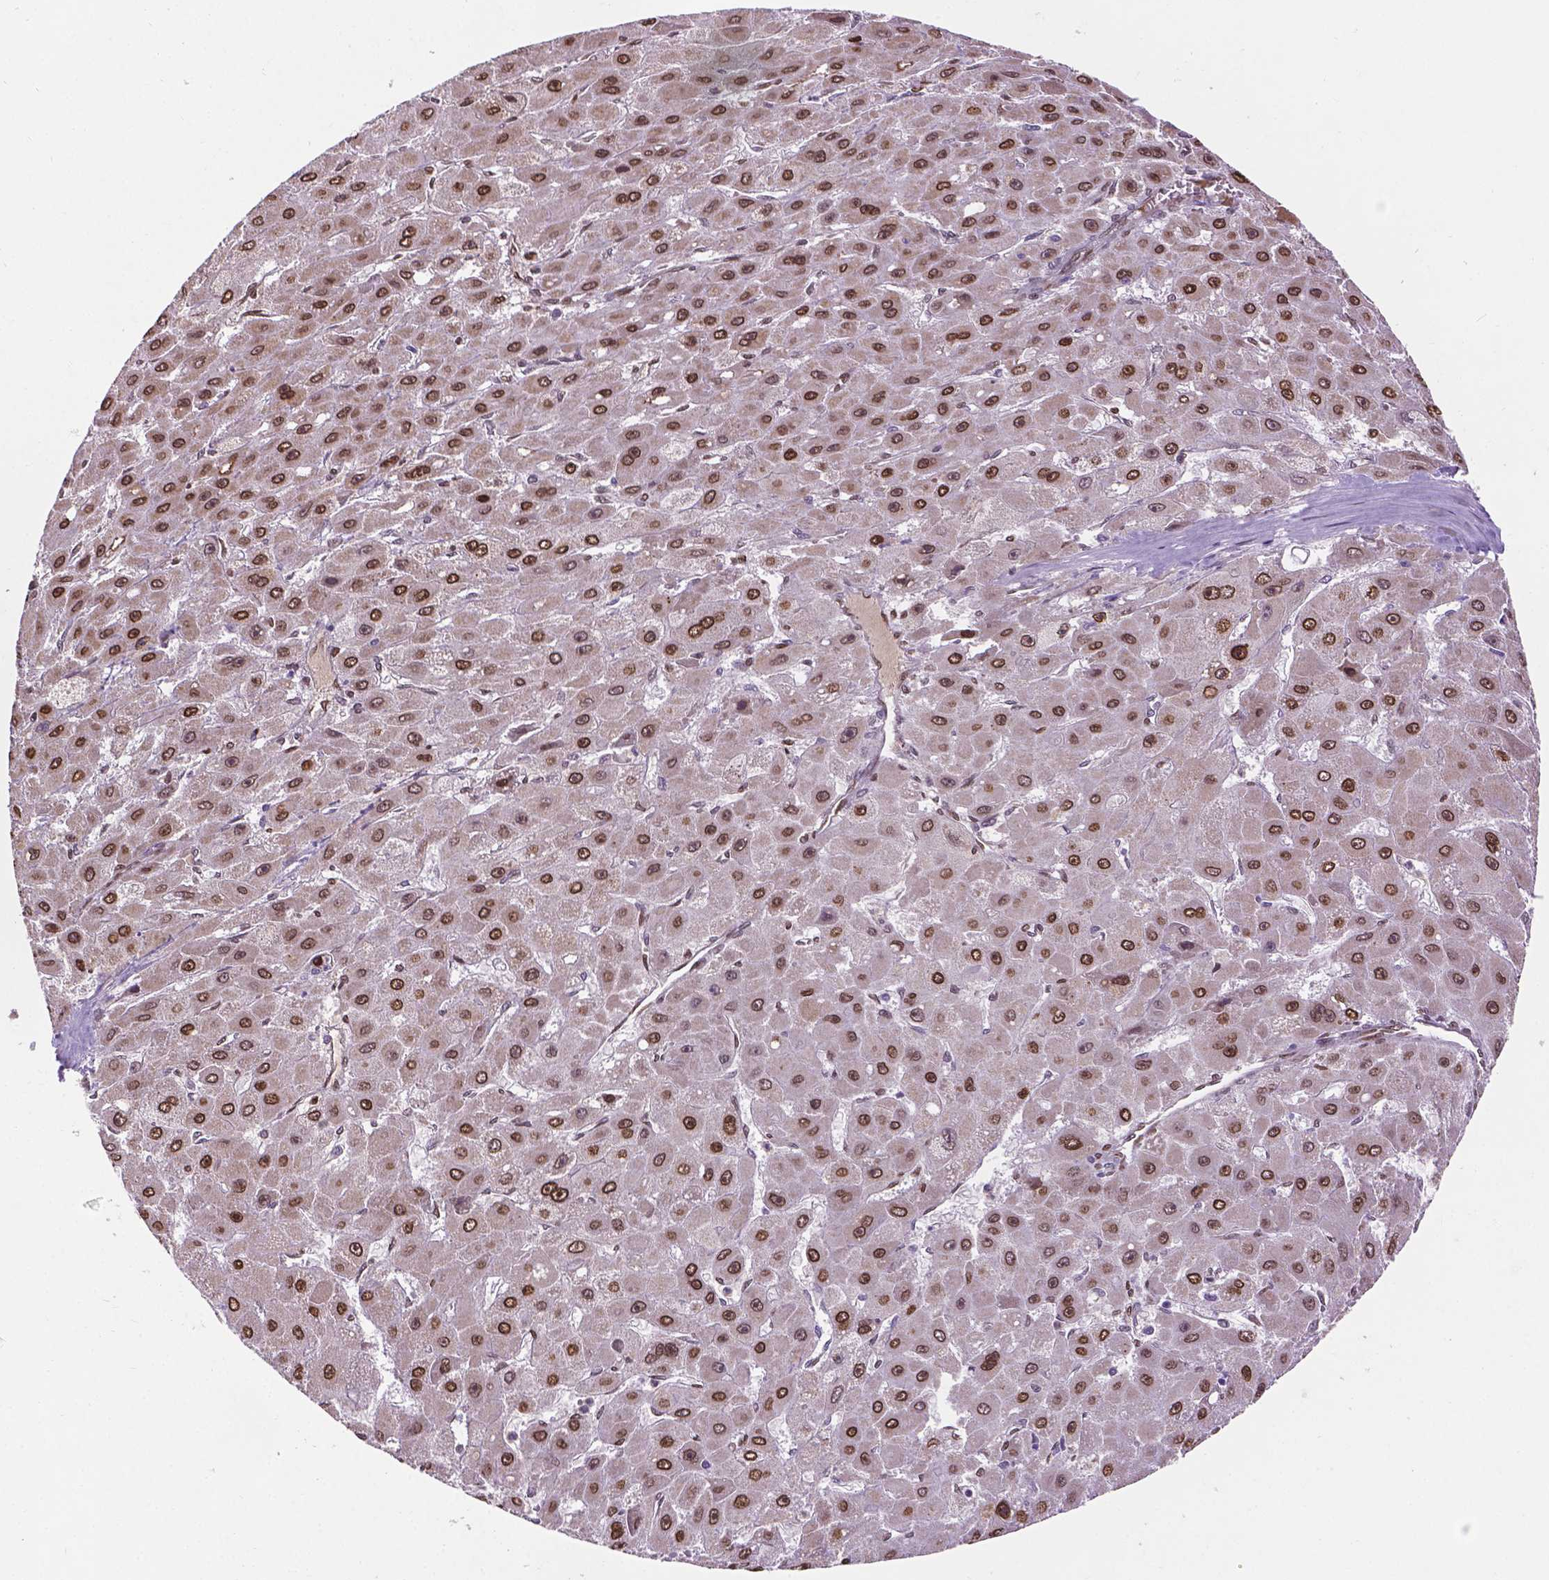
{"staining": {"intensity": "moderate", "quantity": ">75%", "location": "nuclear"}, "tissue": "liver cancer", "cell_type": "Tumor cells", "image_type": "cancer", "snomed": [{"axis": "morphology", "description": "Carcinoma, Hepatocellular, NOS"}, {"axis": "topography", "description": "Liver"}], "caption": "IHC histopathology image of liver cancer (hepatocellular carcinoma) stained for a protein (brown), which demonstrates medium levels of moderate nuclear staining in about >75% of tumor cells.", "gene": "IRF6", "patient": {"sex": "female", "age": 25}}